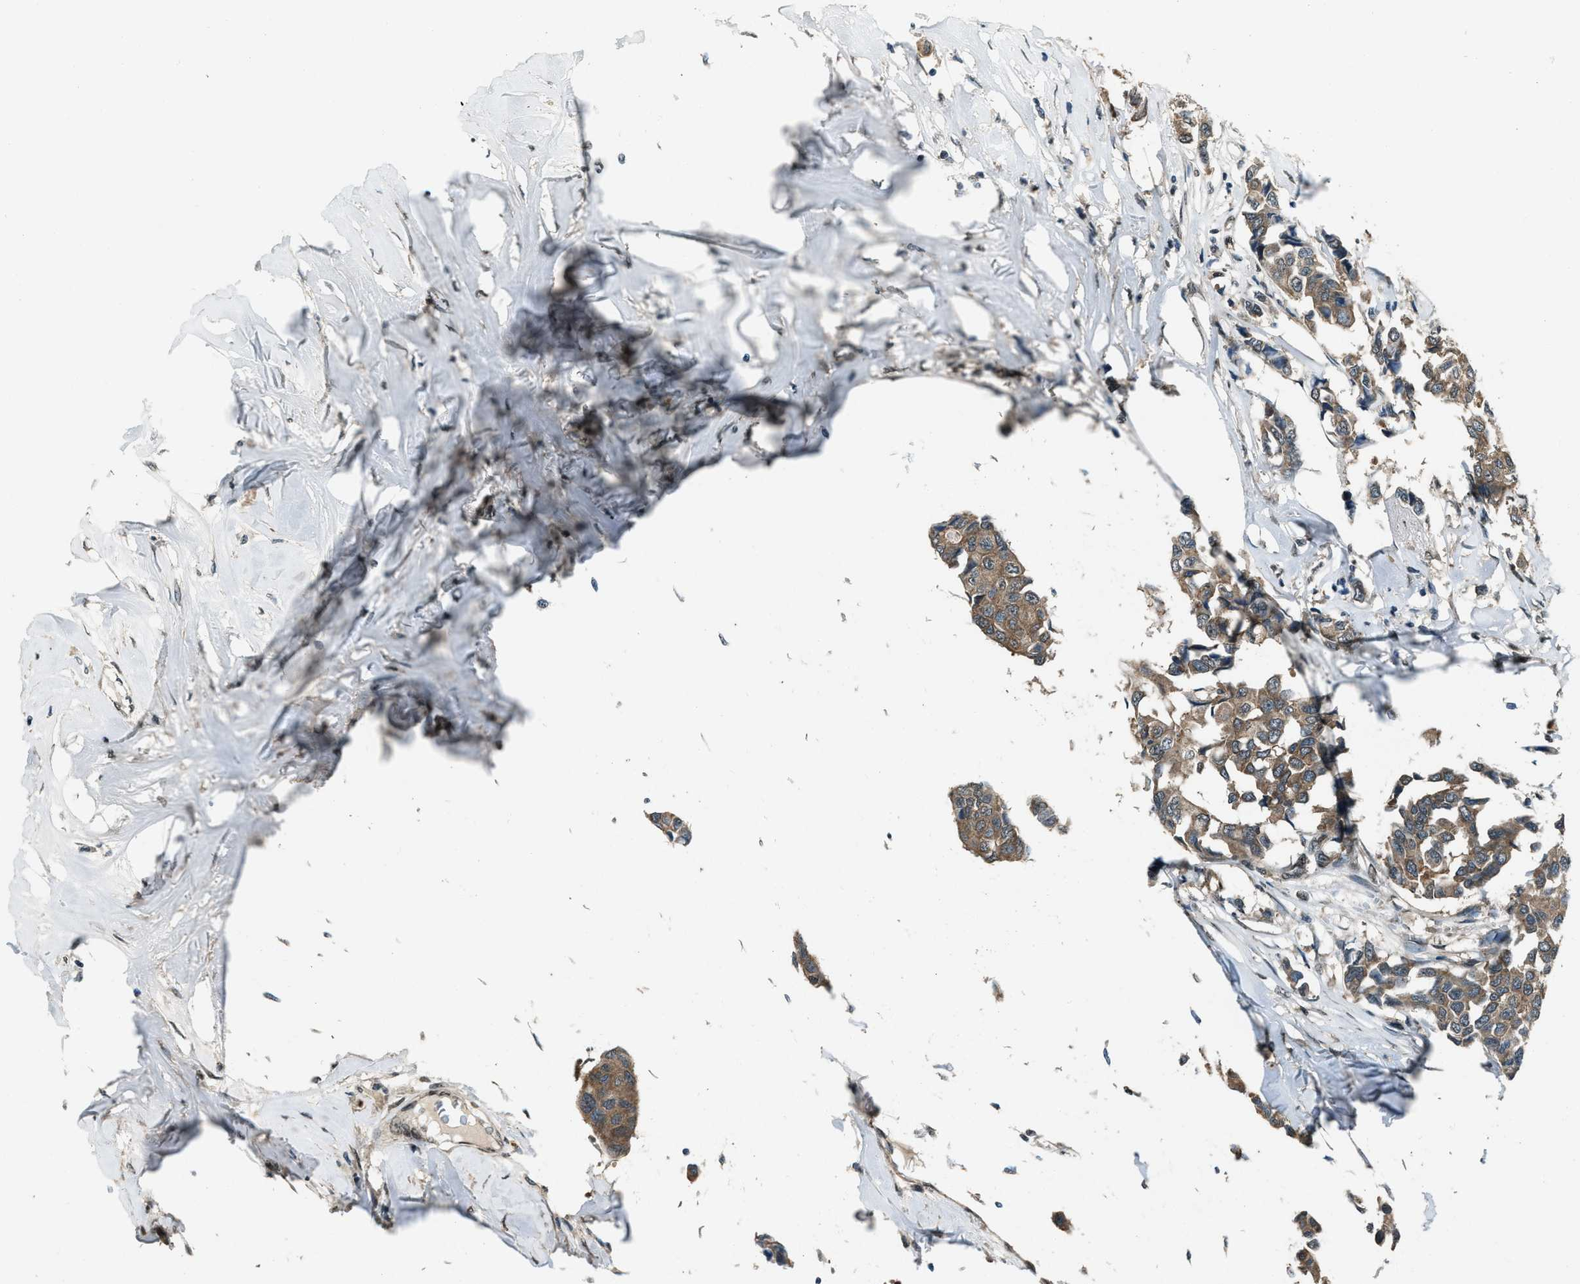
{"staining": {"intensity": "moderate", "quantity": ">75%", "location": "cytoplasmic/membranous"}, "tissue": "breast cancer", "cell_type": "Tumor cells", "image_type": "cancer", "snomed": [{"axis": "morphology", "description": "Duct carcinoma"}, {"axis": "topography", "description": "Breast"}], "caption": "A micrograph showing moderate cytoplasmic/membranous positivity in approximately >75% of tumor cells in breast cancer (intraductal carcinoma), as visualized by brown immunohistochemical staining.", "gene": "SVIL", "patient": {"sex": "female", "age": 80}}